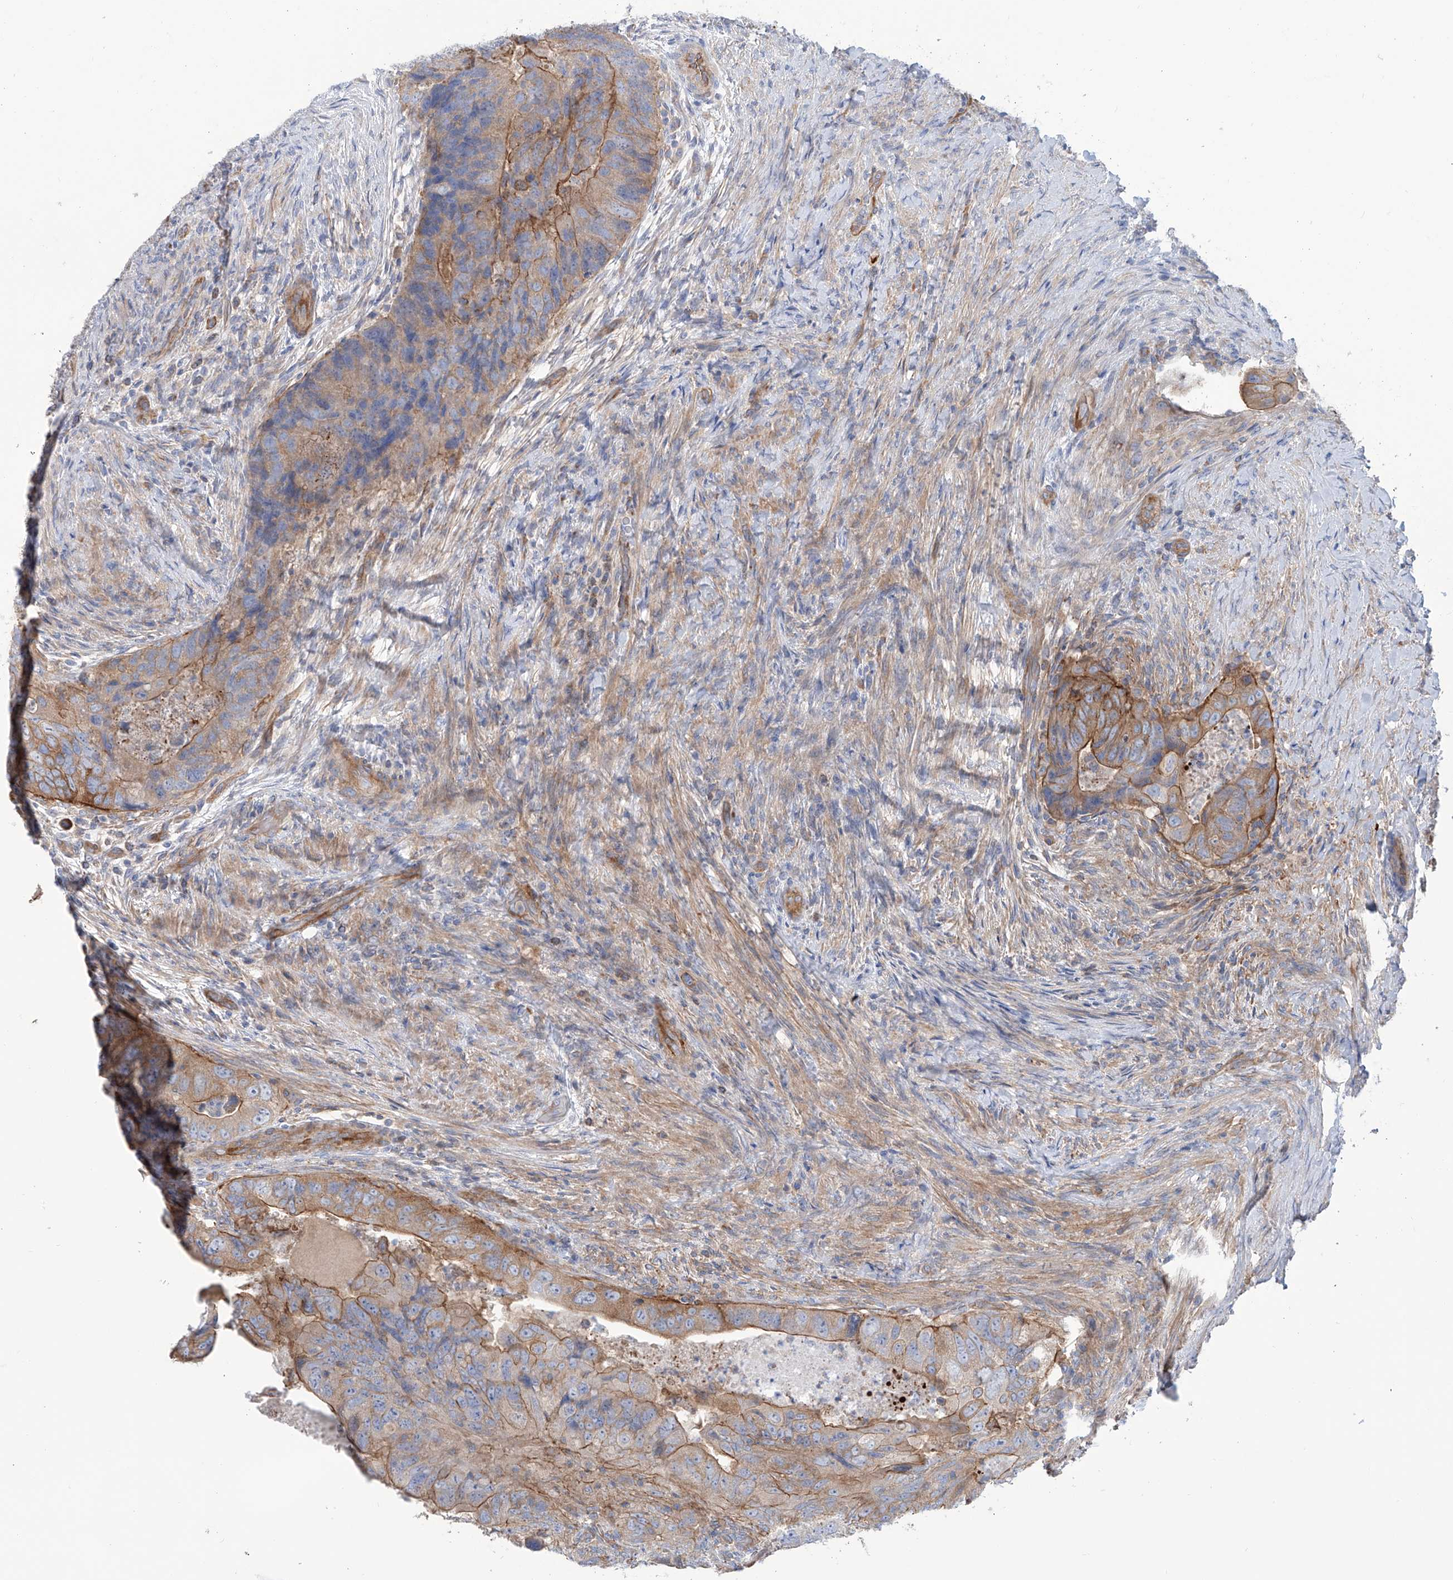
{"staining": {"intensity": "moderate", "quantity": "25%-75%", "location": "cytoplasmic/membranous"}, "tissue": "colorectal cancer", "cell_type": "Tumor cells", "image_type": "cancer", "snomed": [{"axis": "morphology", "description": "Adenocarcinoma, NOS"}, {"axis": "topography", "description": "Rectum"}], "caption": "A brown stain labels moderate cytoplasmic/membranous positivity of a protein in human colorectal adenocarcinoma tumor cells. The staining was performed using DAB, with brown indicating positive protein expression. Nuclei are stained blue with hematoxylin.", "gene": "TMEM209", "patient": {"sex": "male", "age": 63}}